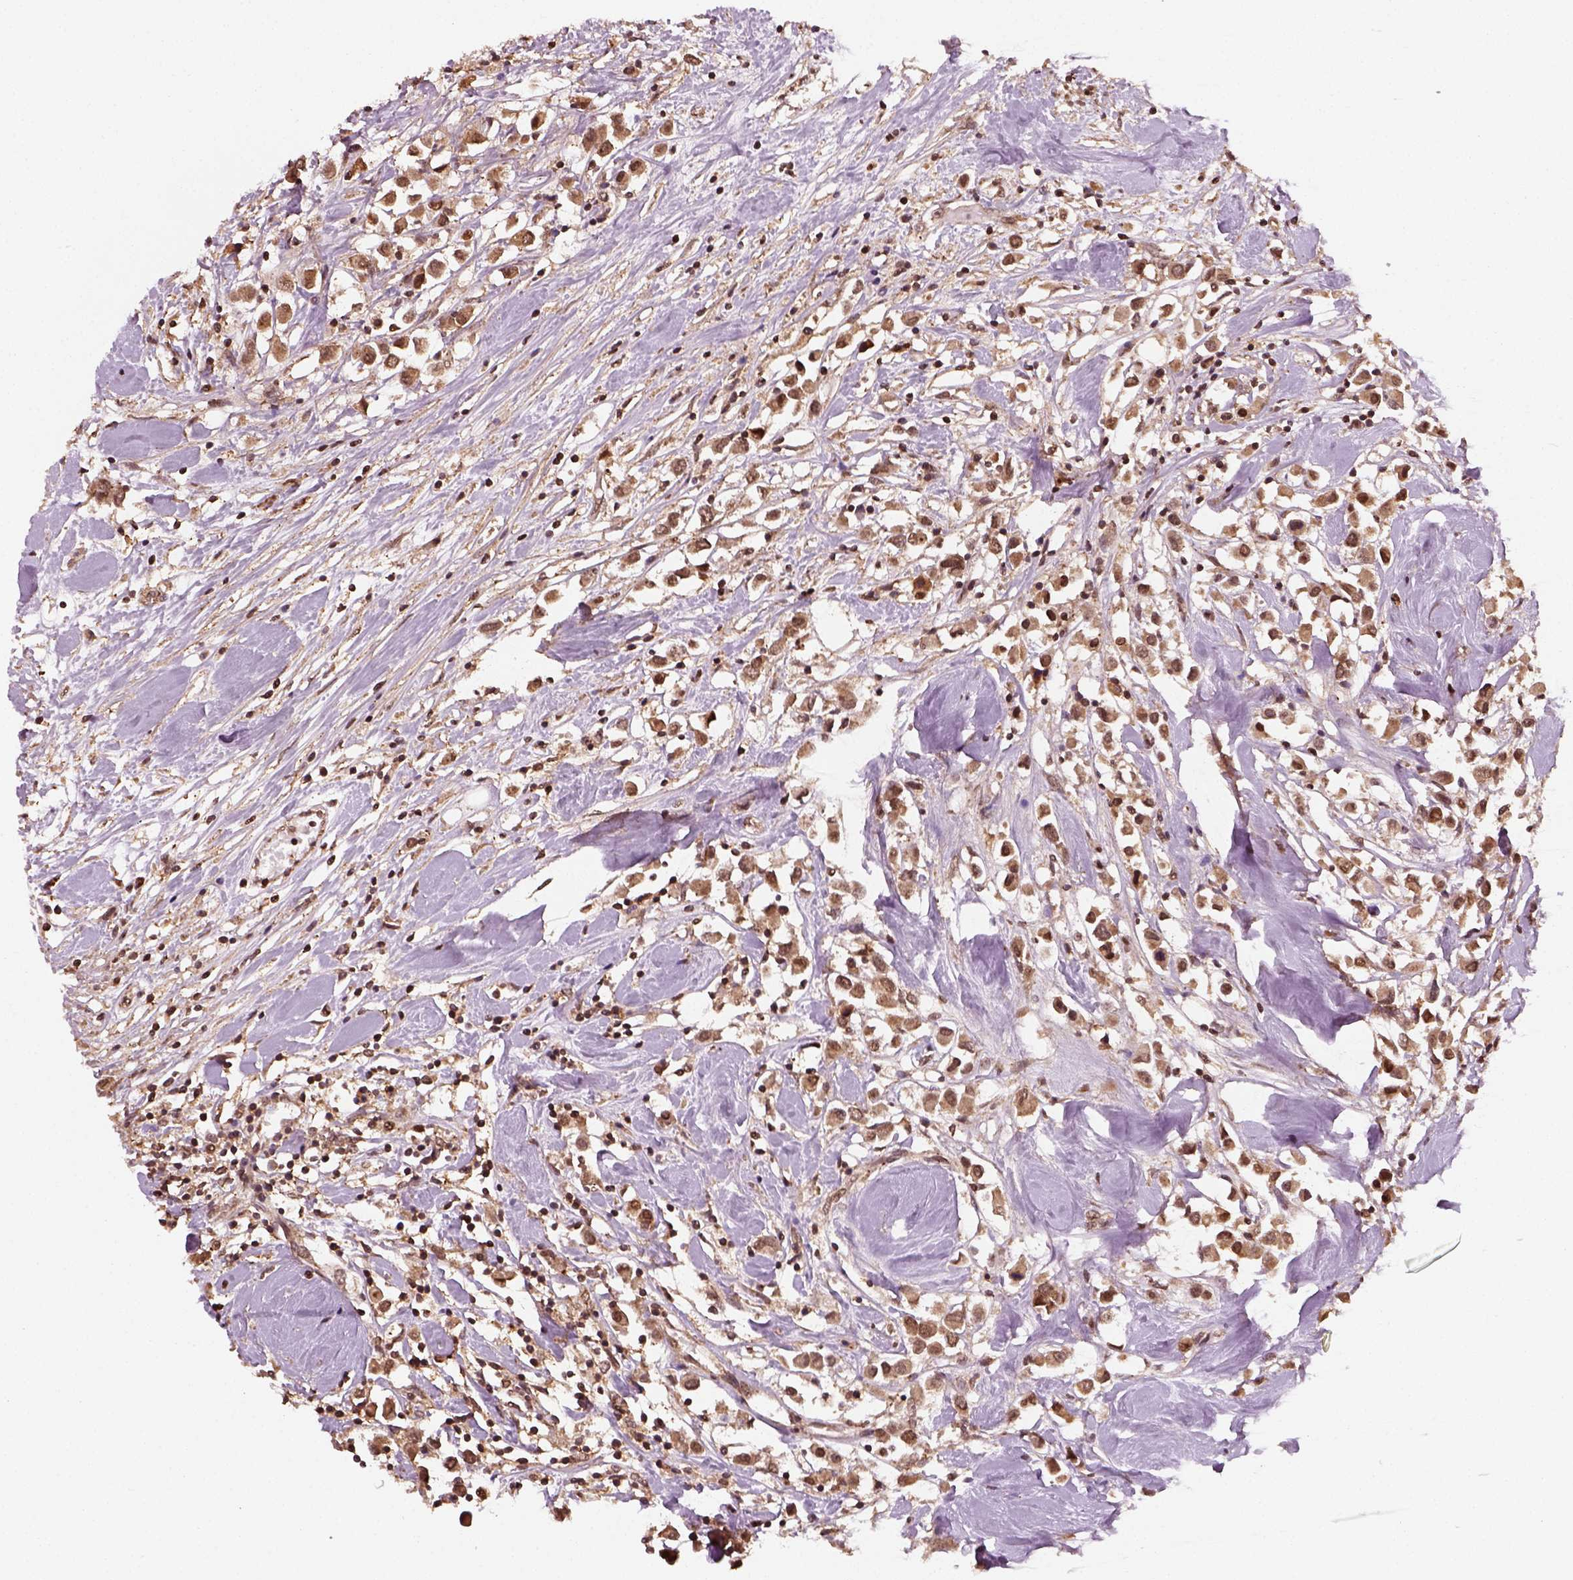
{"staining": {"intensity": "moderate", "quantity": ">75%", "location": "cytoplasmic/membranous,nuclear"}, "tissue": "breast cancer", "cell_type": "Tumor cells", "image_type": "cancer", "snomed": [{"axis": "morphology", "description": "Duct carcinoma"}, {"axis": "topography", "description": "Breast"}], "caption": "Breast infiltrating ductal carcinoma stained for a protein (brown) displays moderate cytoplasmic/membranous and nuclear positive expression in about >75% of tumor cells.", "gene": "NUDT9", "patient": {"sex": "female", "age": 61}}